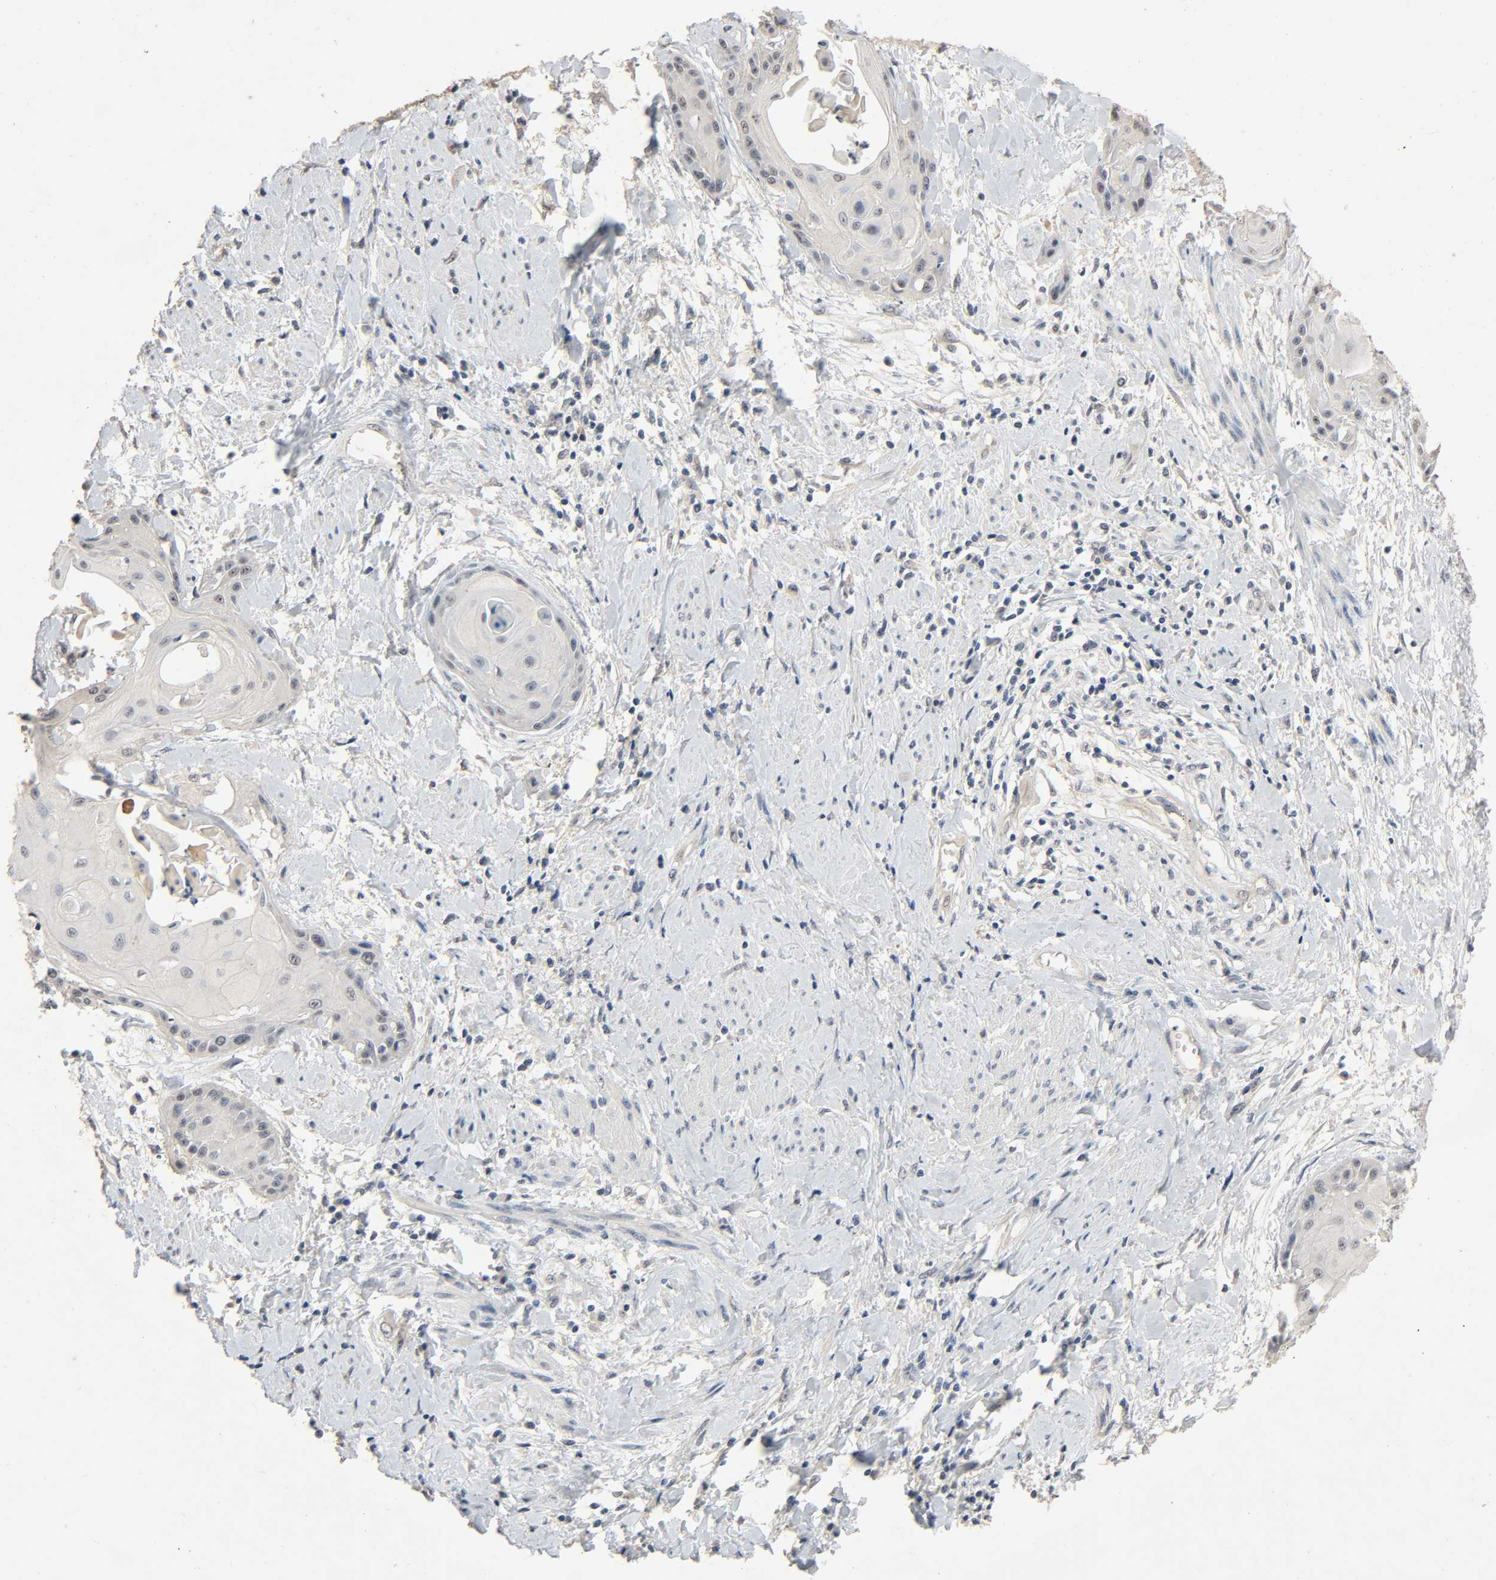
{"staining": {"intensity": "negative", "quantity": "none", "location": "none"}, "tissue": "cervical cancer", "cell_type": "Tumor cells", "image_type": "cancer", "snomed": [{"axis": "morphology", "description": "Squamous cell carcinoma, NOS"}, {"axis": "topography", "description": "Cervix"}], "caption": "High magnification brightfield microscopy of squamous cell carcinoma (cervical) stained with DAB (3,3'-diaminobenzidine) (brown) and counterstained with hematoxylin (blue): tumor cells show no significant staining.", "gene": "MAGEA8", "patient": {"sex": "female", "age": 57}}